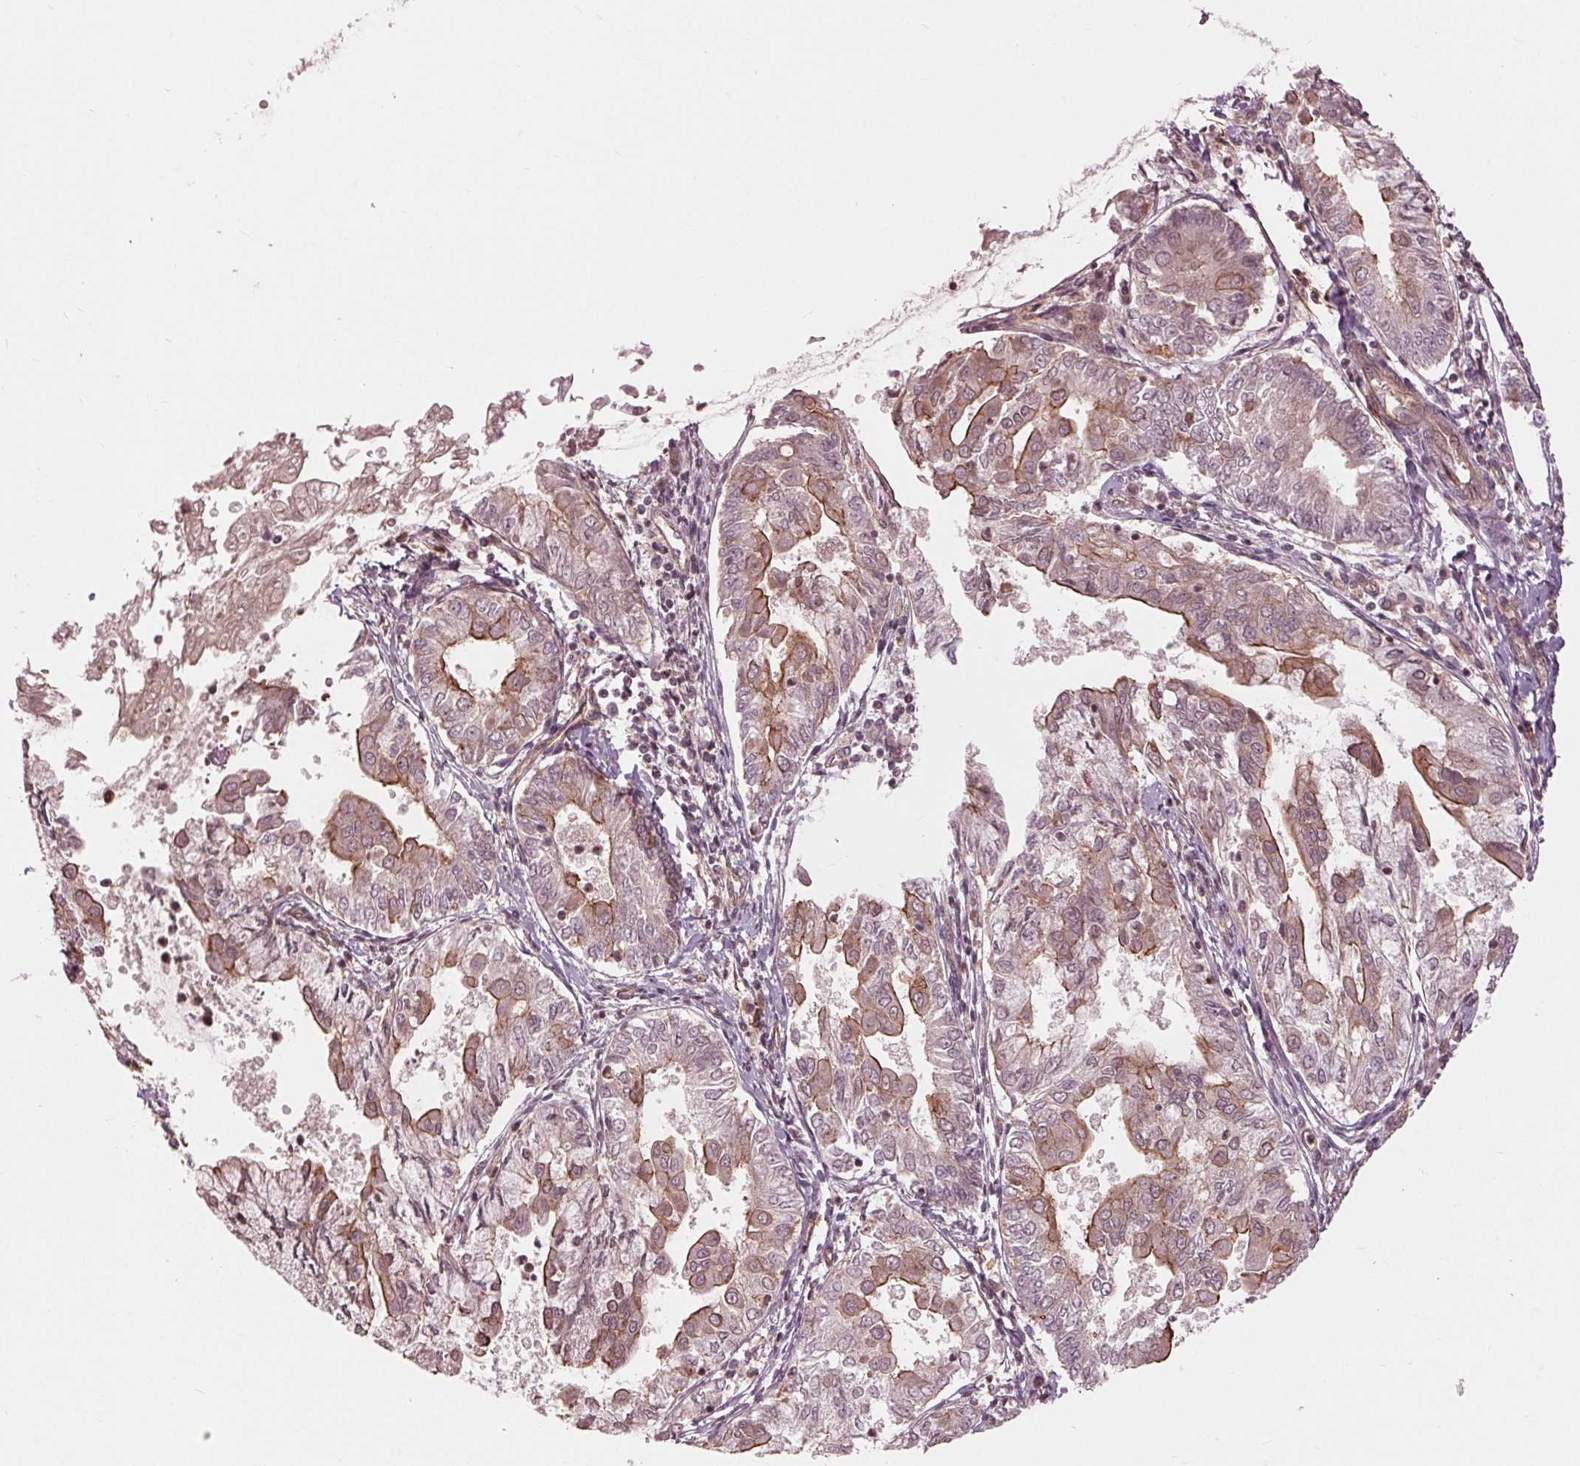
{"staining": {"intensity": "moderate", "quantity": "<25%", "location": "cytoplasmic/membranous"}, "tissue": "endometrial cancer", "cell_type": "Tumor cells", "image_type": "cancer", "snomed": [{"axis": "morphology", "description": "Adenocarcinoma, NOS"}, {"axis": "topography", "description": "Endometrium"}], "caption": "Tumor cells exhibit moderate cytoplasmic/membranous staining in about <25% of cells in endometrial cancer. (Stains: DAB (3,3'-diaminobenzidine) in brown, nuclei in blue, Microscopy: brightfield microscopy at high magnification).", "gene": "BTBD1", "patient": {"sex": "female", "age": 68}}